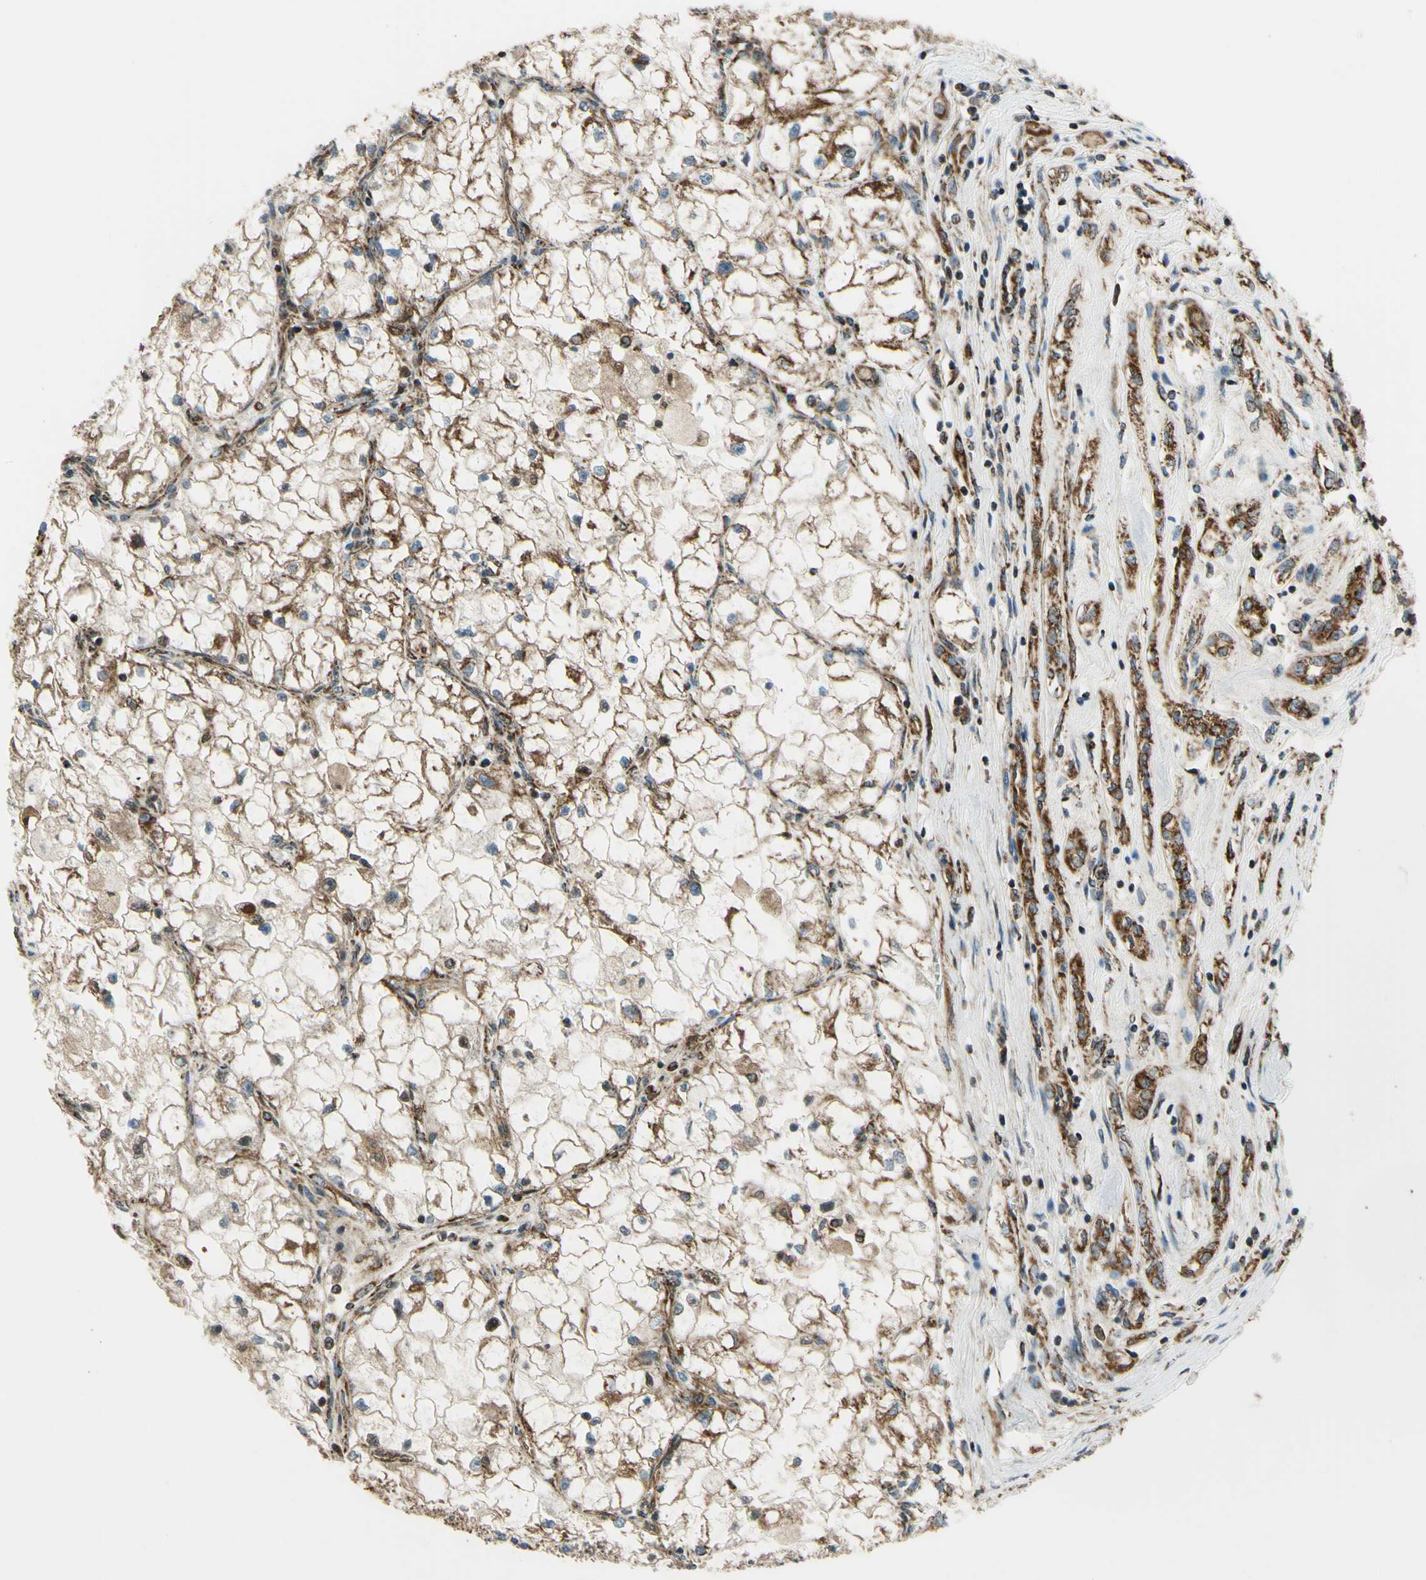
{"staining": {"intensity": "strong", "quantity": ">75%", "location": "cytoplasmic/membranous"}, "tissue": "renal cancer", "cell_type": "Tumor cells", "image_type": "cancer", "snomed": [{"axis": "morphology", "description": "Adenocarcinoma, NOS"}, {"axis": "topography", "description": "Kidney"}], "caption": "Adenocarcinoma (renal) stained for a protein (brown) displays strong cytoplasmic/membranous positive expression in about >75% of tumor cells.", "gene": "MAVS", "patient": {"sex": "female", "age": 70}}